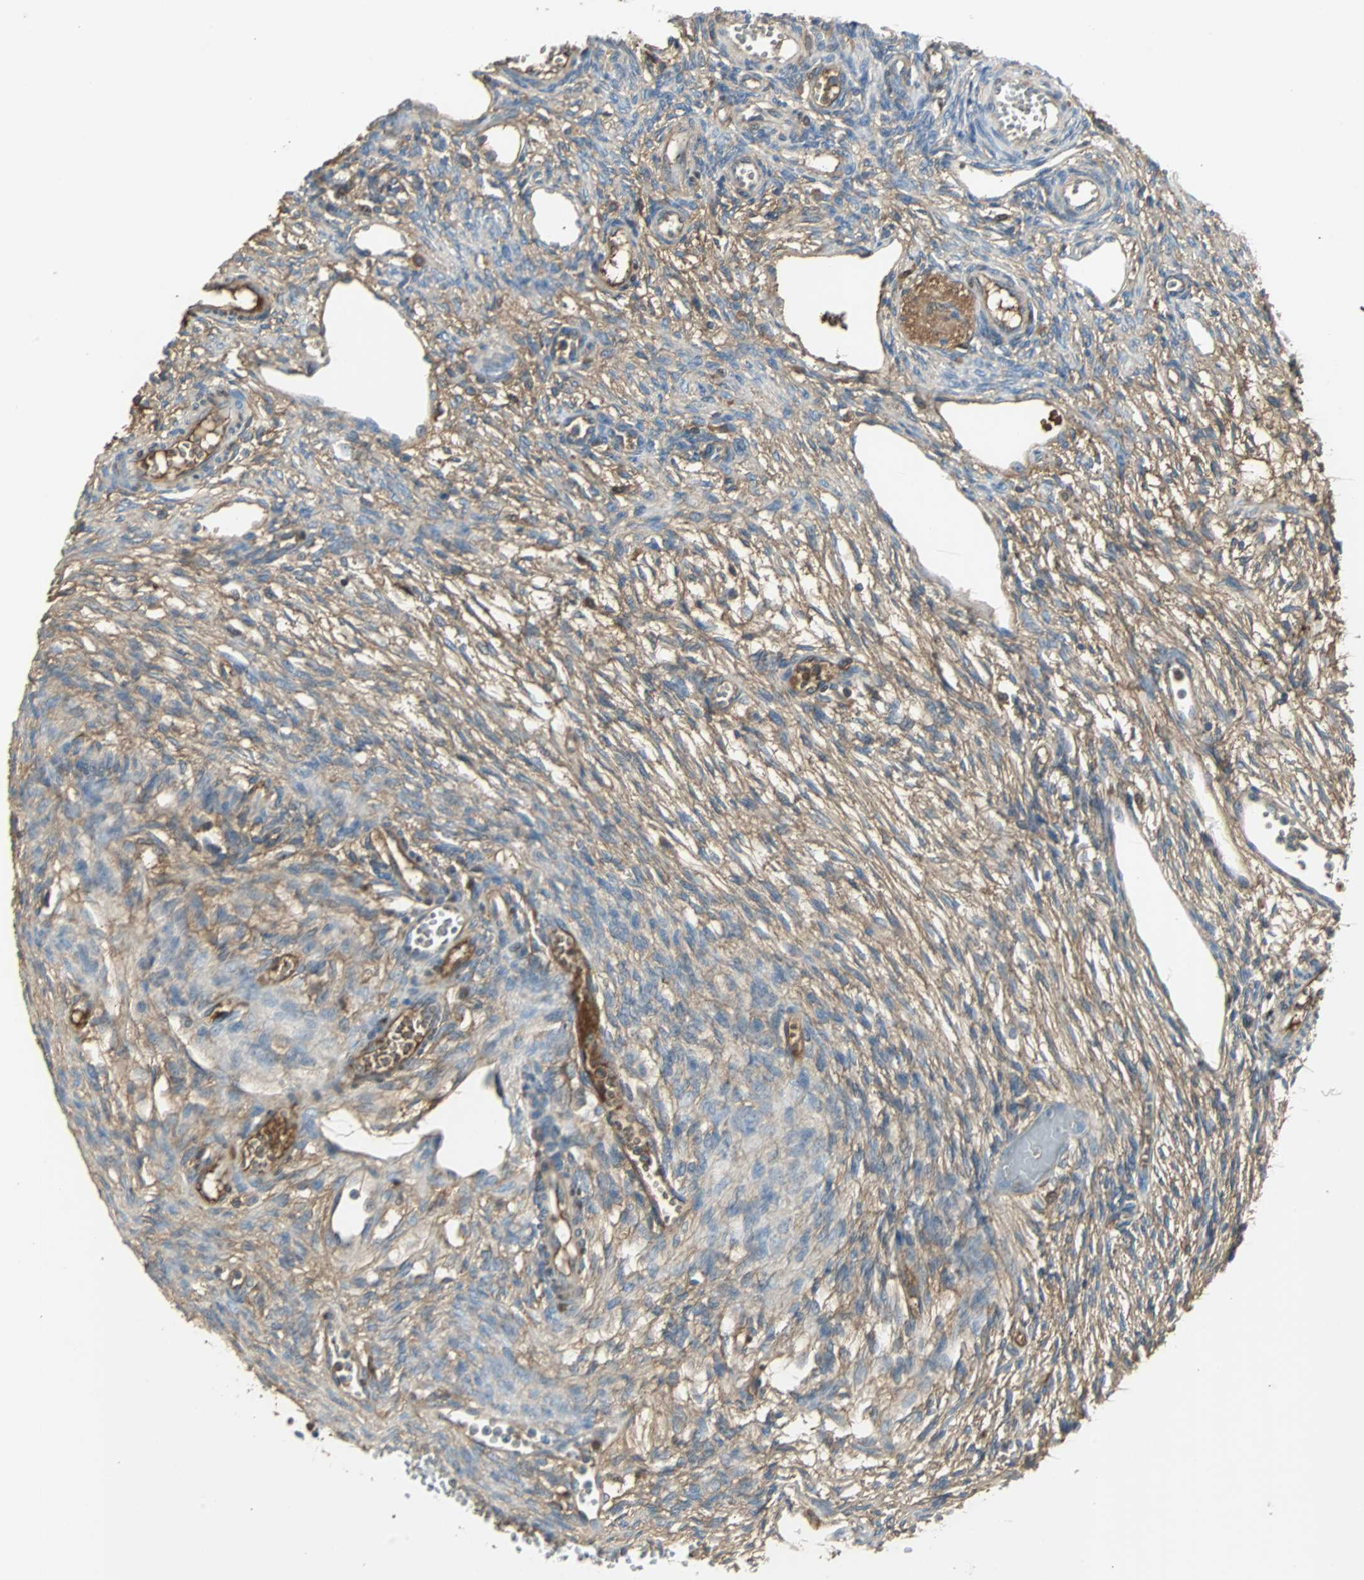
{"staining": {"intensity": "moderate", "quantity": "25%-75%", "location": "cytoplasmic/membranous"}, "tissue": "ovary", "cell_type": "Follicle cells", "image_type": "normal", "snomed": [{"axis": "morphology", "description": "Normal tissue, NOS"}, {"axis": "topography", "description": "Ovary"}], "caption": "Immunohistochemistry (IHC) micrograph of unremarkable human ovary stained for a protein (brown), which demonstrates medium levels of moderate cytoplasmic/membranous expression in approximately 25%-75% of follicle cells.", "gene": "IGHA1", "patient": {"sex": "female", "age": 33}}